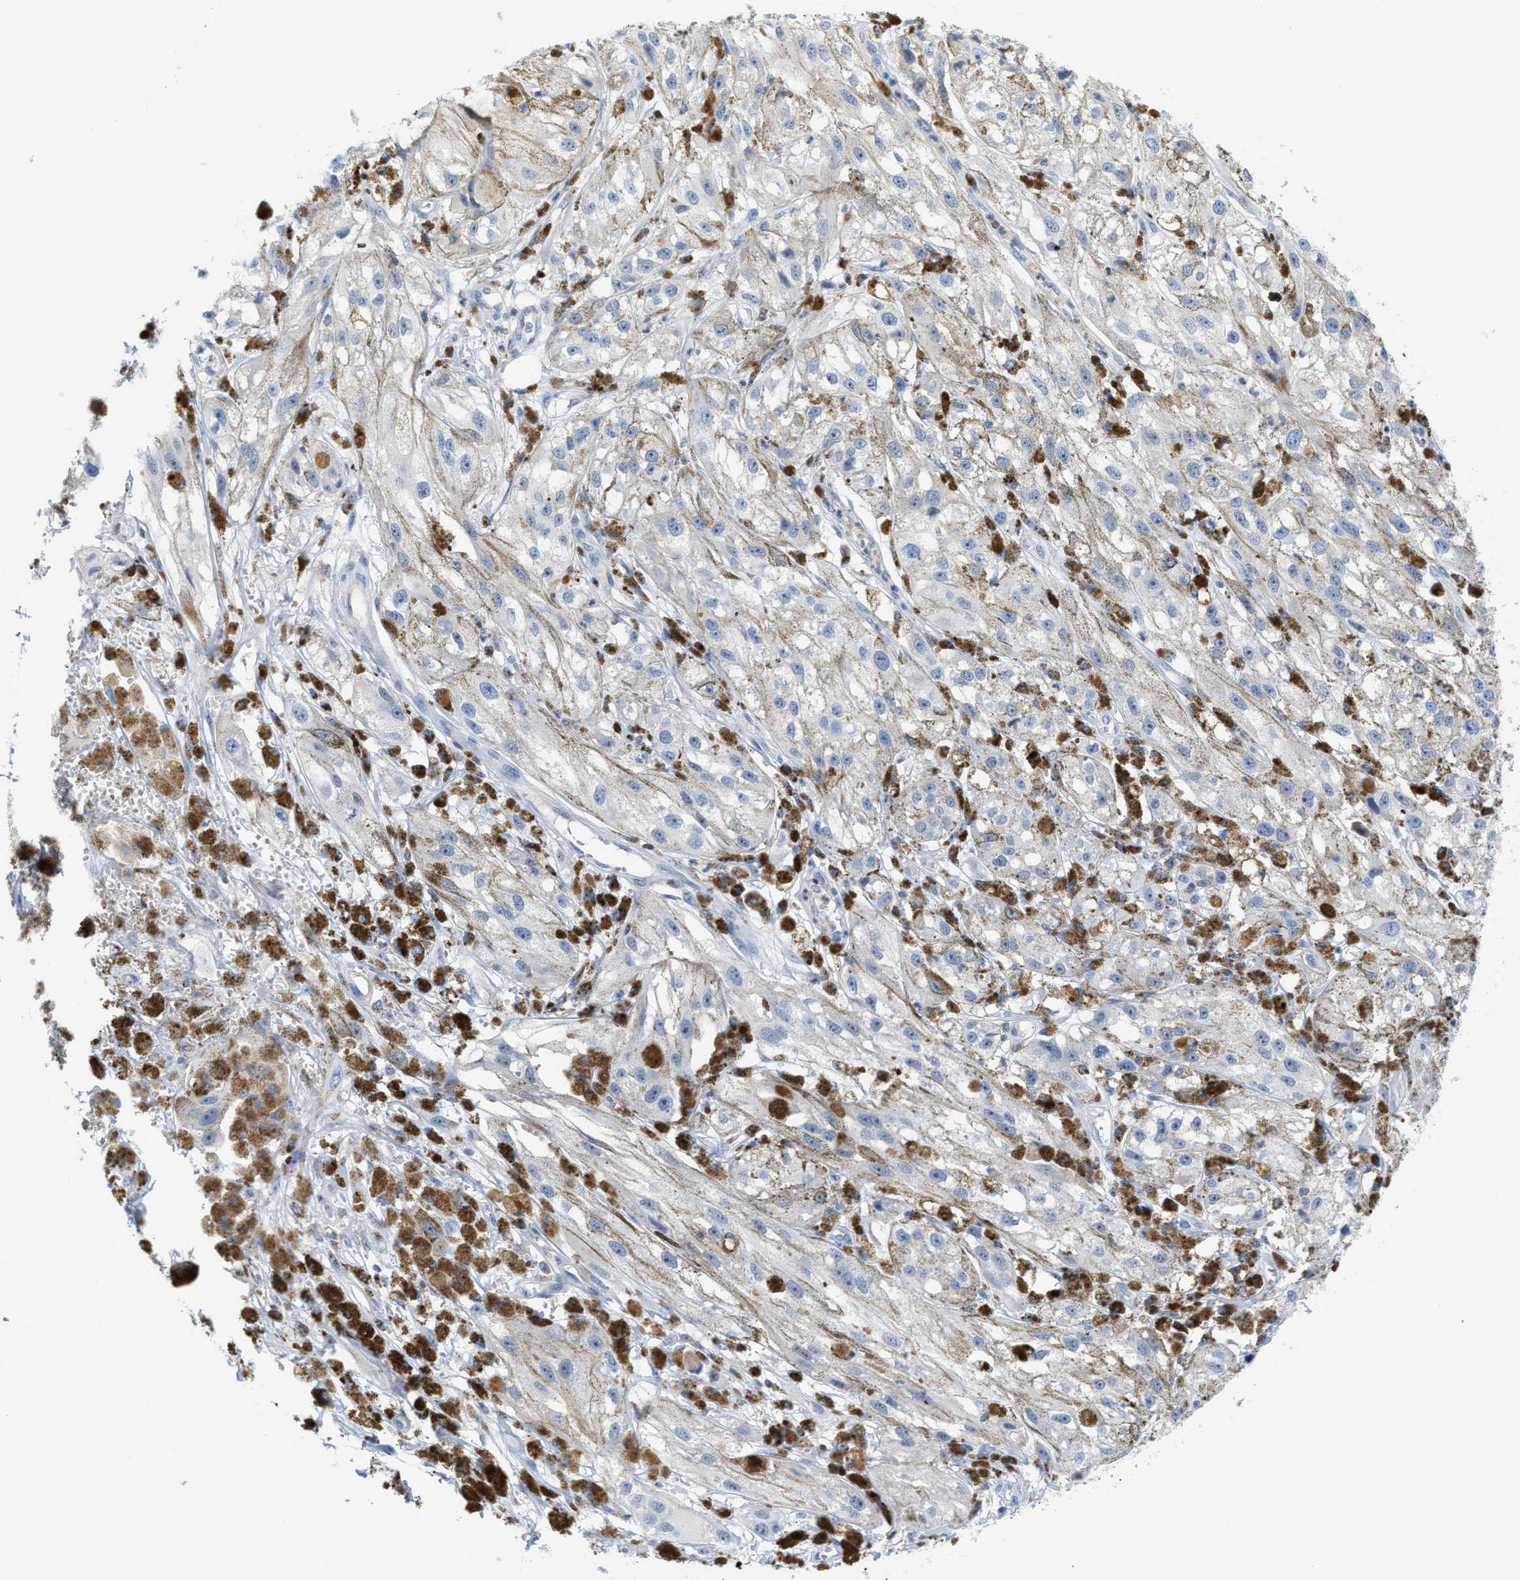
{"staining": {"intensity": "negative", "quantity": "none", "location": "none"}, "tissue": "melanoma", "cell_type": "Tumor cells", "image_type": "cancer", "snomed": [{"axis": "morphology", "description": "Malignant melanoma, NOS"}, {"axis": "topography", "description": "Skin"}], "caption": "Human malignant melanoma stained for a protein using immunohistochemistry (IHC) exhibits no staining in tumor cells.", "gene": "IL16", "patient": {"sex": "male", "age": 88}}